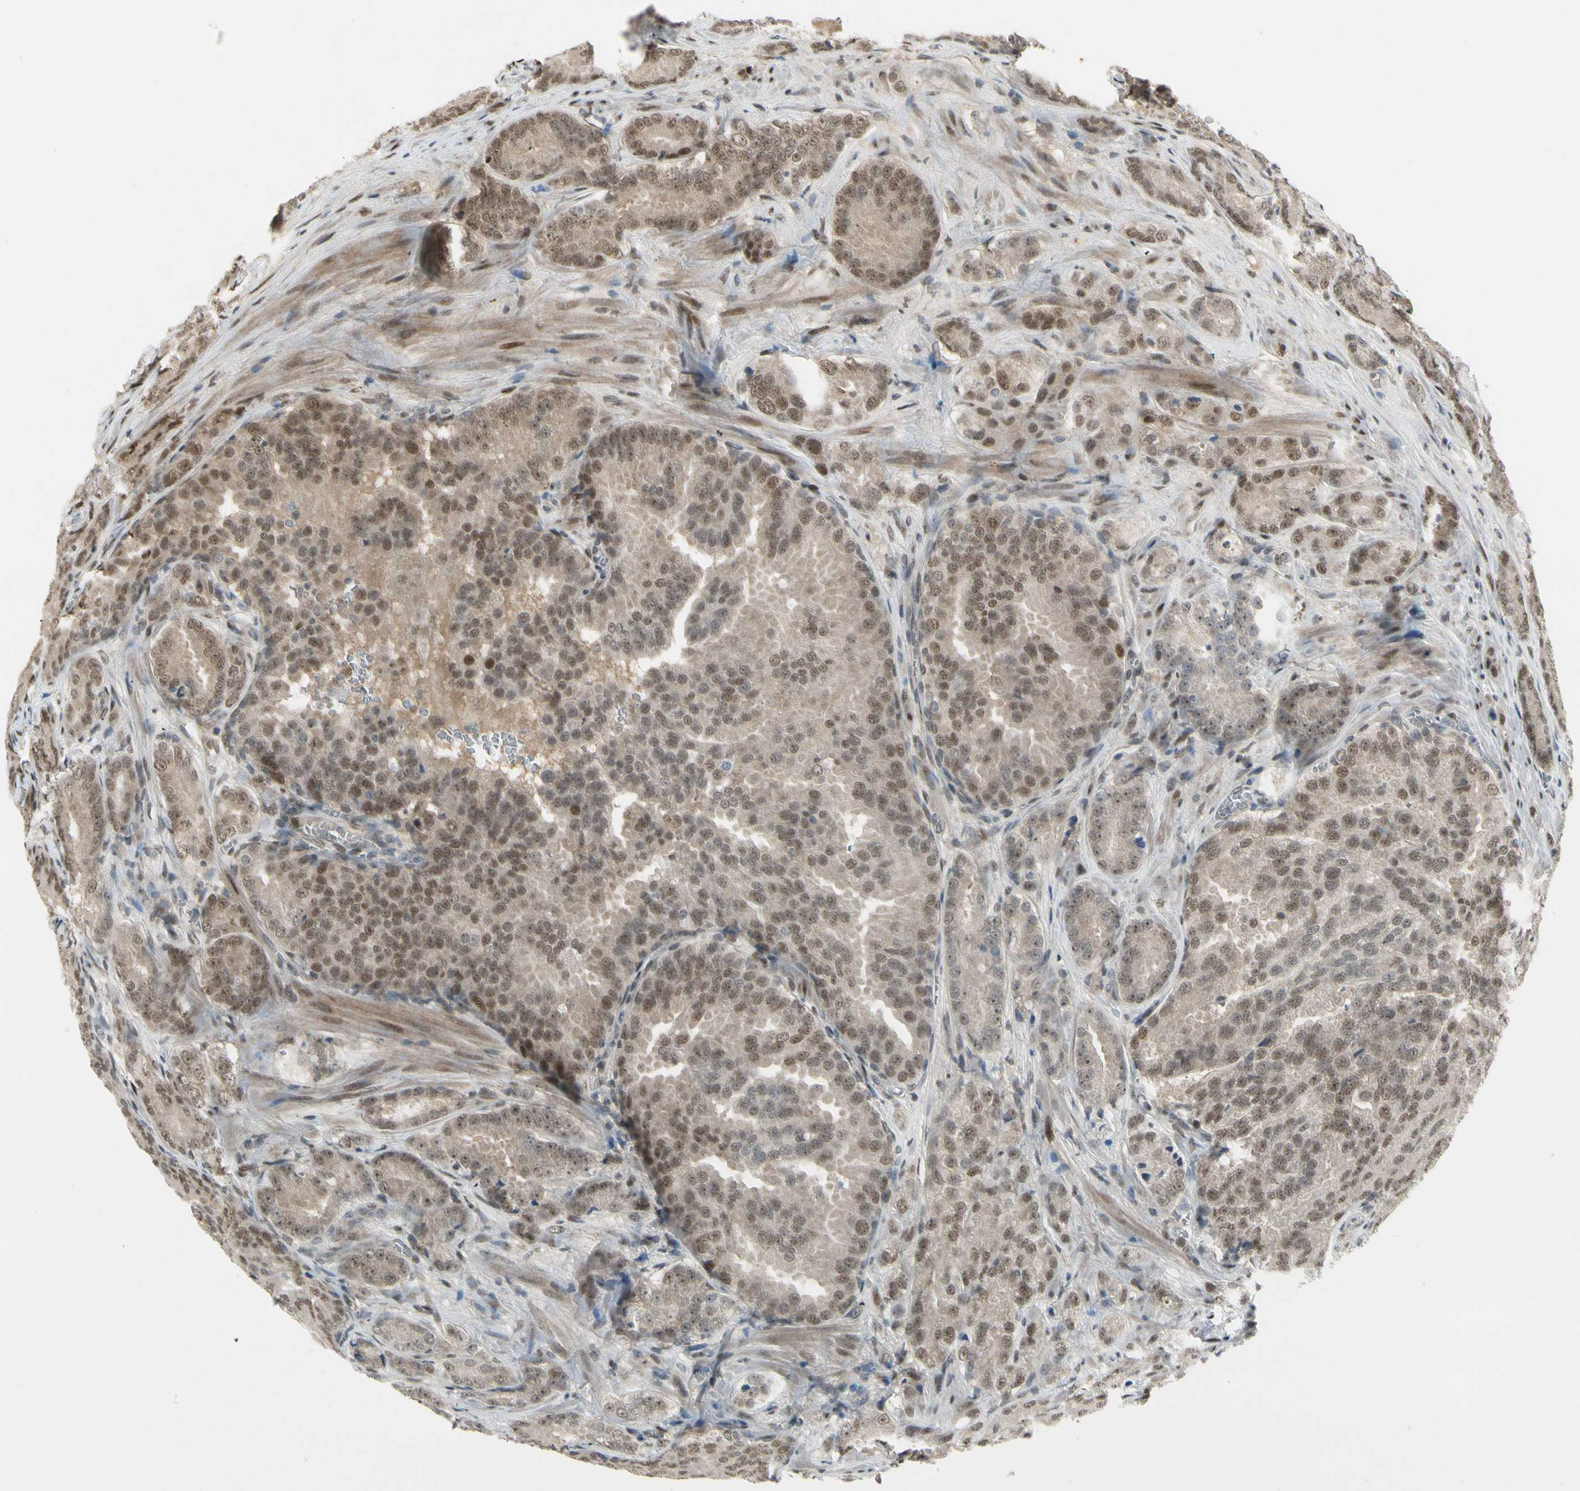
{"staining": {"intensity": "moderate", "quantity": "25%-75%", "location": "cytoplasmic/membranous,nuclear"}, "tissue": "prostate cancer", "cell_type": "Tumor cells", "image_type": "cancer", "snomed": [{"axis": "morphology", "description": "Adenocarcinoma, High grade"}, {"axis": "topography", "description": "Prostate"}], "caption": "High-magnification brightfield microscopy of high-grade adenocarcinoma (prostate) stained with DAB (3,3'-diaminobenzidine) (brown) and counterstained with hematoxylin (blue). tumor cells exhibit moderate cytoplasmic/membranous and nuclear expression is appreciated in about25%-75% of cells. (Stains: DAB in brown, nuclei in blue, Microscopy: brightfield microscopy at high magnification).", "gene": "GTF3A", "patient": {"sex": "male", "age": 64}}